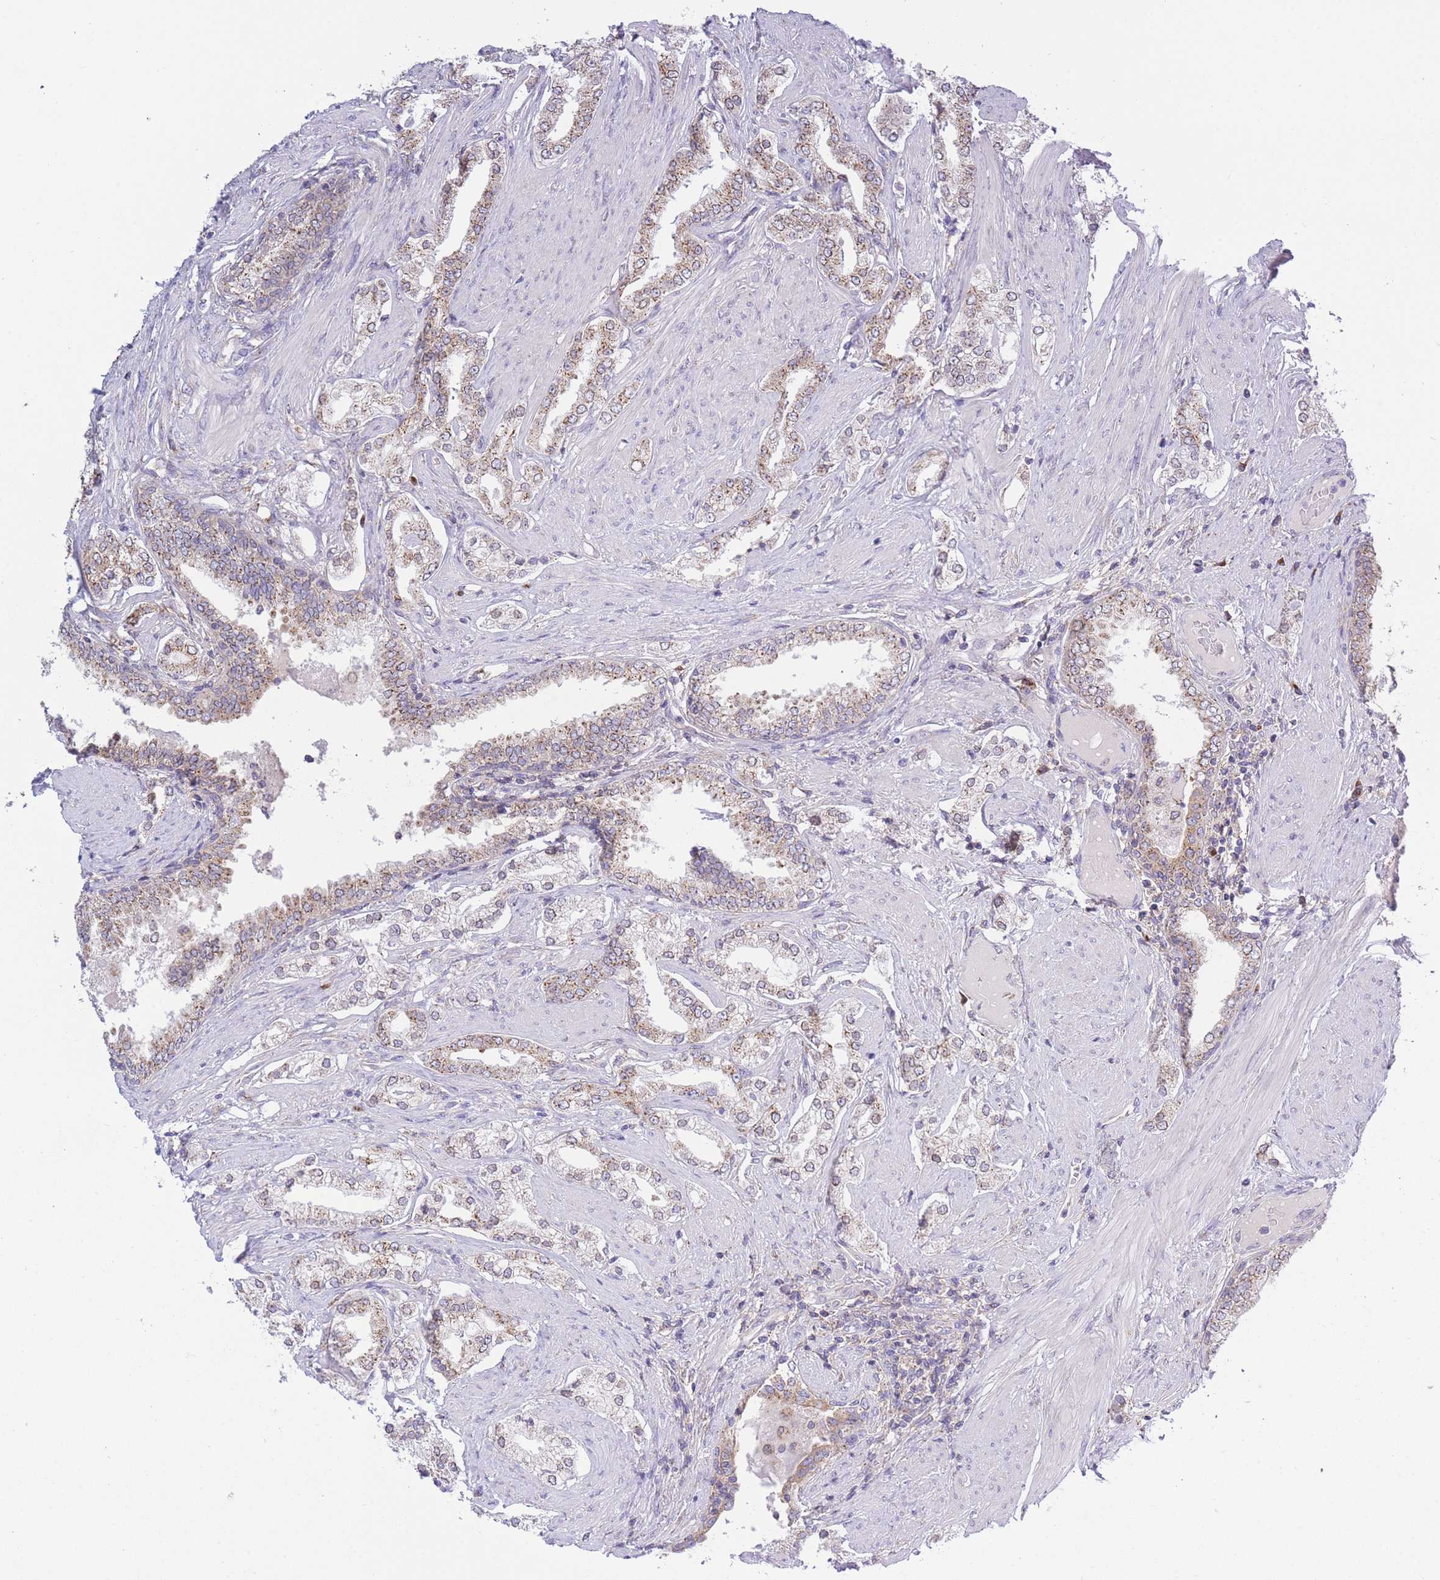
{"staining": {"intensity": "moderate", "quantity": ">75%", "location": "cytoplasmic/membranous"}, "tissue": "prostate cancer", "cell_type": "Tumor cells", "image_type": "cancer", "snomed": [{"axis": "morphology", "description": "Adenocarcinoma, High grade"}, {"axis": "topography", "description": "Prostate"}], "caption": "Moderate cytoplasmic/membranous protein positivity is present in about >75% of tumor cells in prostate cancer.", "gene": "COPG2", "patient": {"sex": "male", "age": 71}}